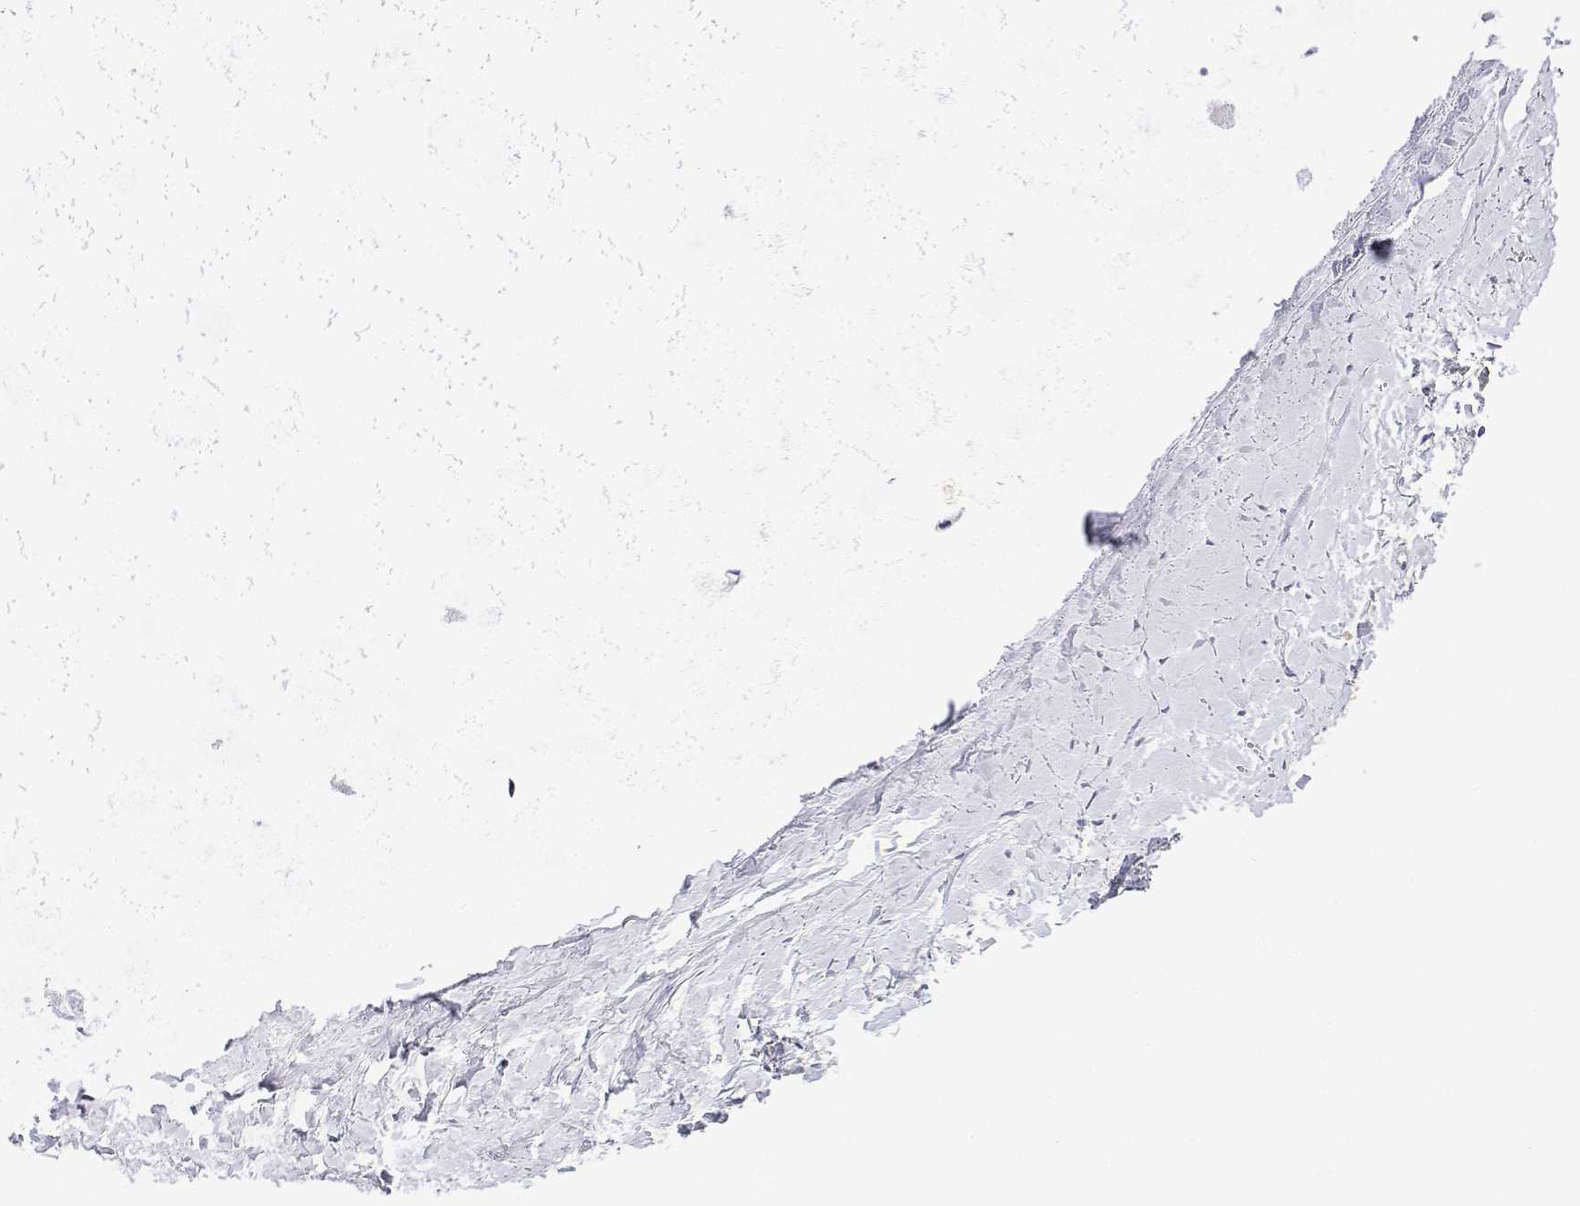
{"staining": {"intensity": "negative", "quantity": "none", "location": "none"}, "tissue": "adipose tissue", "cell_type": "Adipocytes", "image_type": "normal", "snomed": [{"axis": "morphology", "description": "Normal tissue, NOS"}, {"axis": "topography", "description": "Cartilage tissue"}, {"axis": "topography", "description": "Bronchus"}], "caption": "This is an immunohistochemistry (IHC) histopathology image of normal human adipose tissue. There is no staining in adipocytes.", "gene": "PLCB1", "patient": {"sex": "female", "age": 79}}